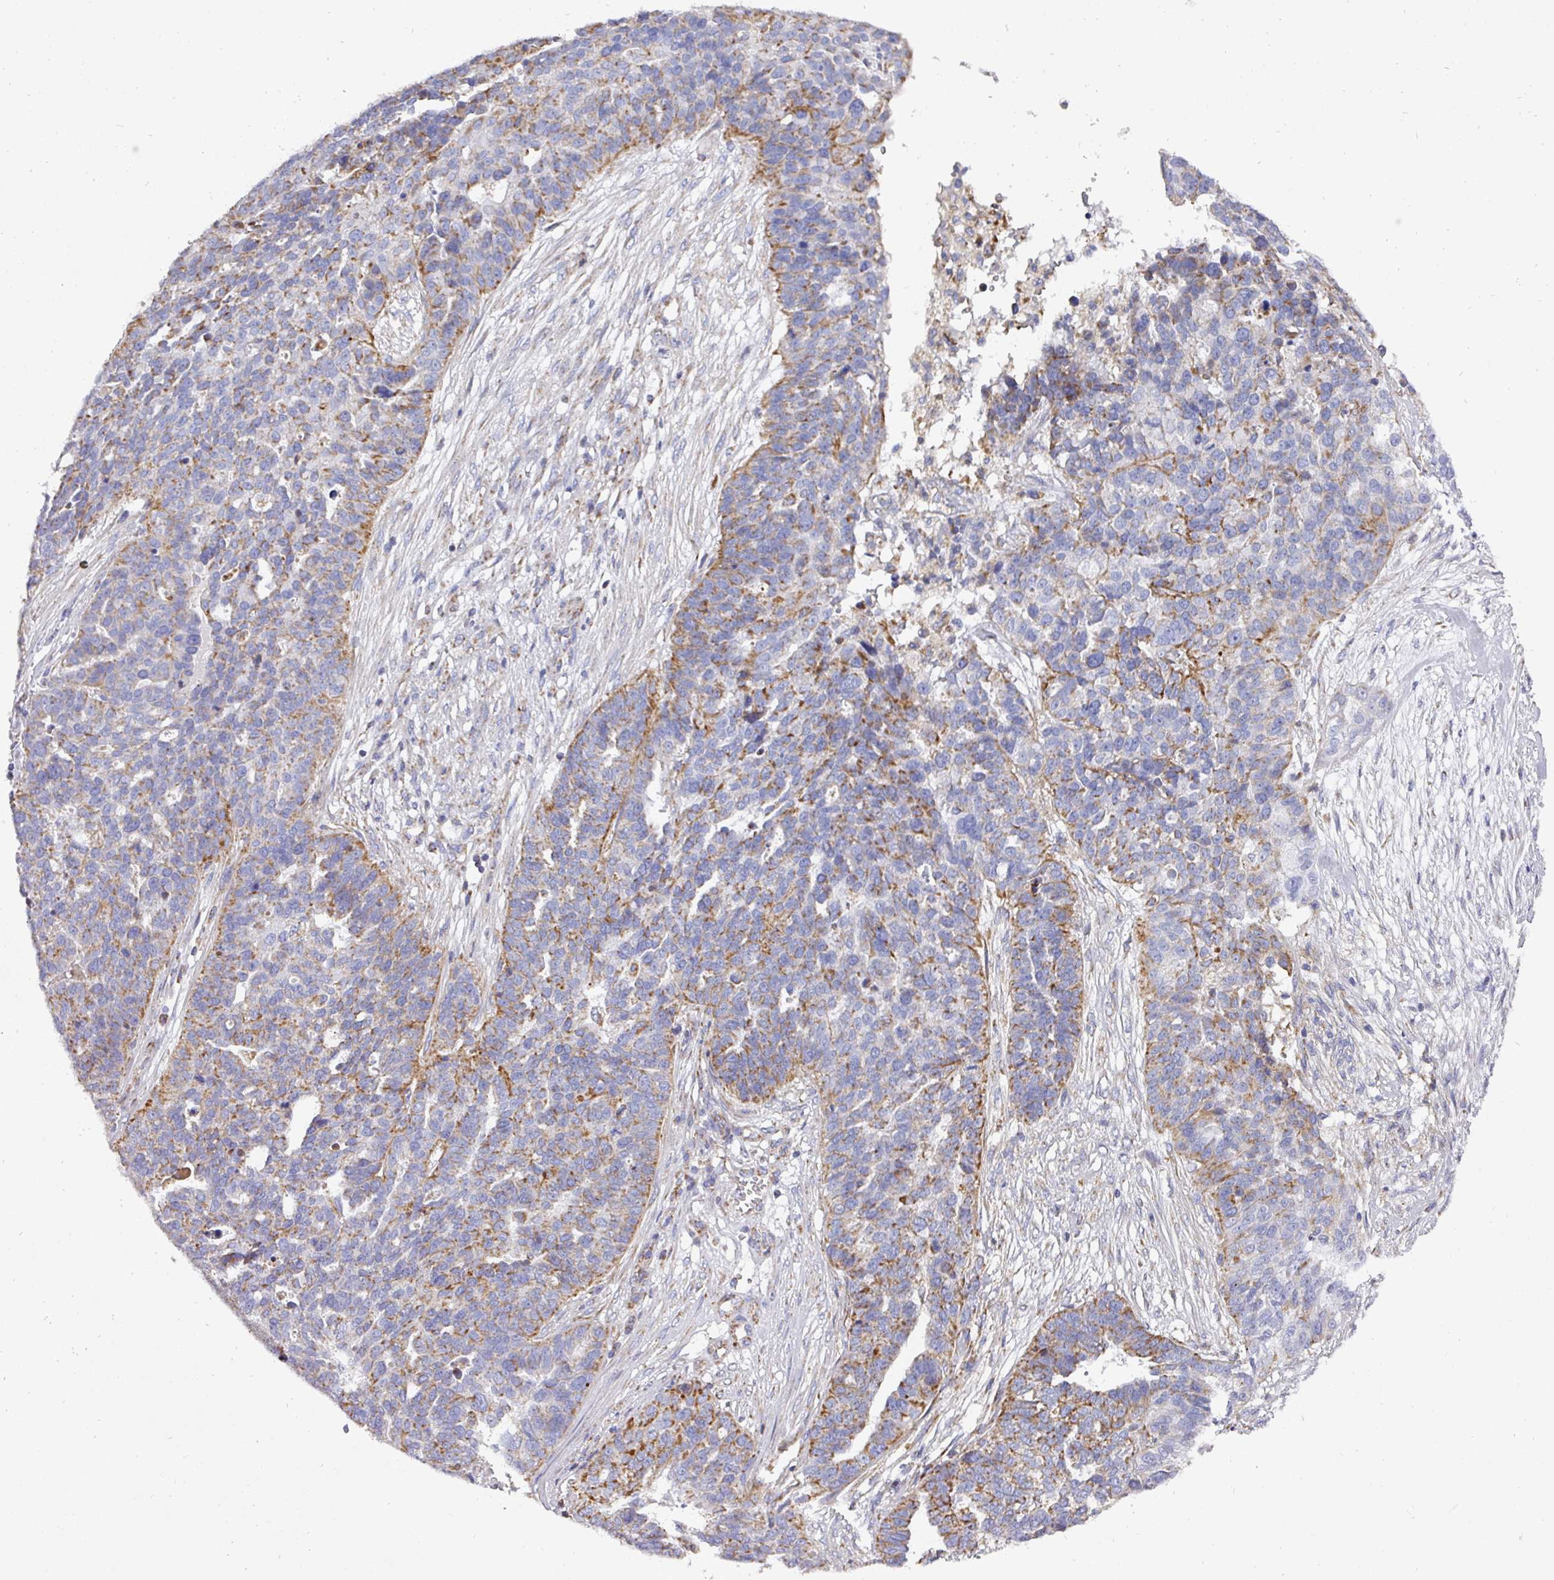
{"staining": {"intensity": "moderate", "quantity": ">75%", "location": "cytoplasmic/membranous"}, "tissue": "ovarian cancer", "cell_type": "Tumor cells", "image_type": "cancer", "snomed": [{"axis": "morphology", "description": "Cystadenocarcinoma, serous, NOS"}, {"axis": "topography", "description": "Ovary"}], "caption": "Approximately >75% of tumor cells in human ovarian cancer (serous cystadenocarcinoma) demonstrate moderate cytoplasmic/membranous protein positivity as visualized by brown immunohistochemical staining.", "gene": "UQCRFS1", "patient": {"sex": "female", "age": 59}}